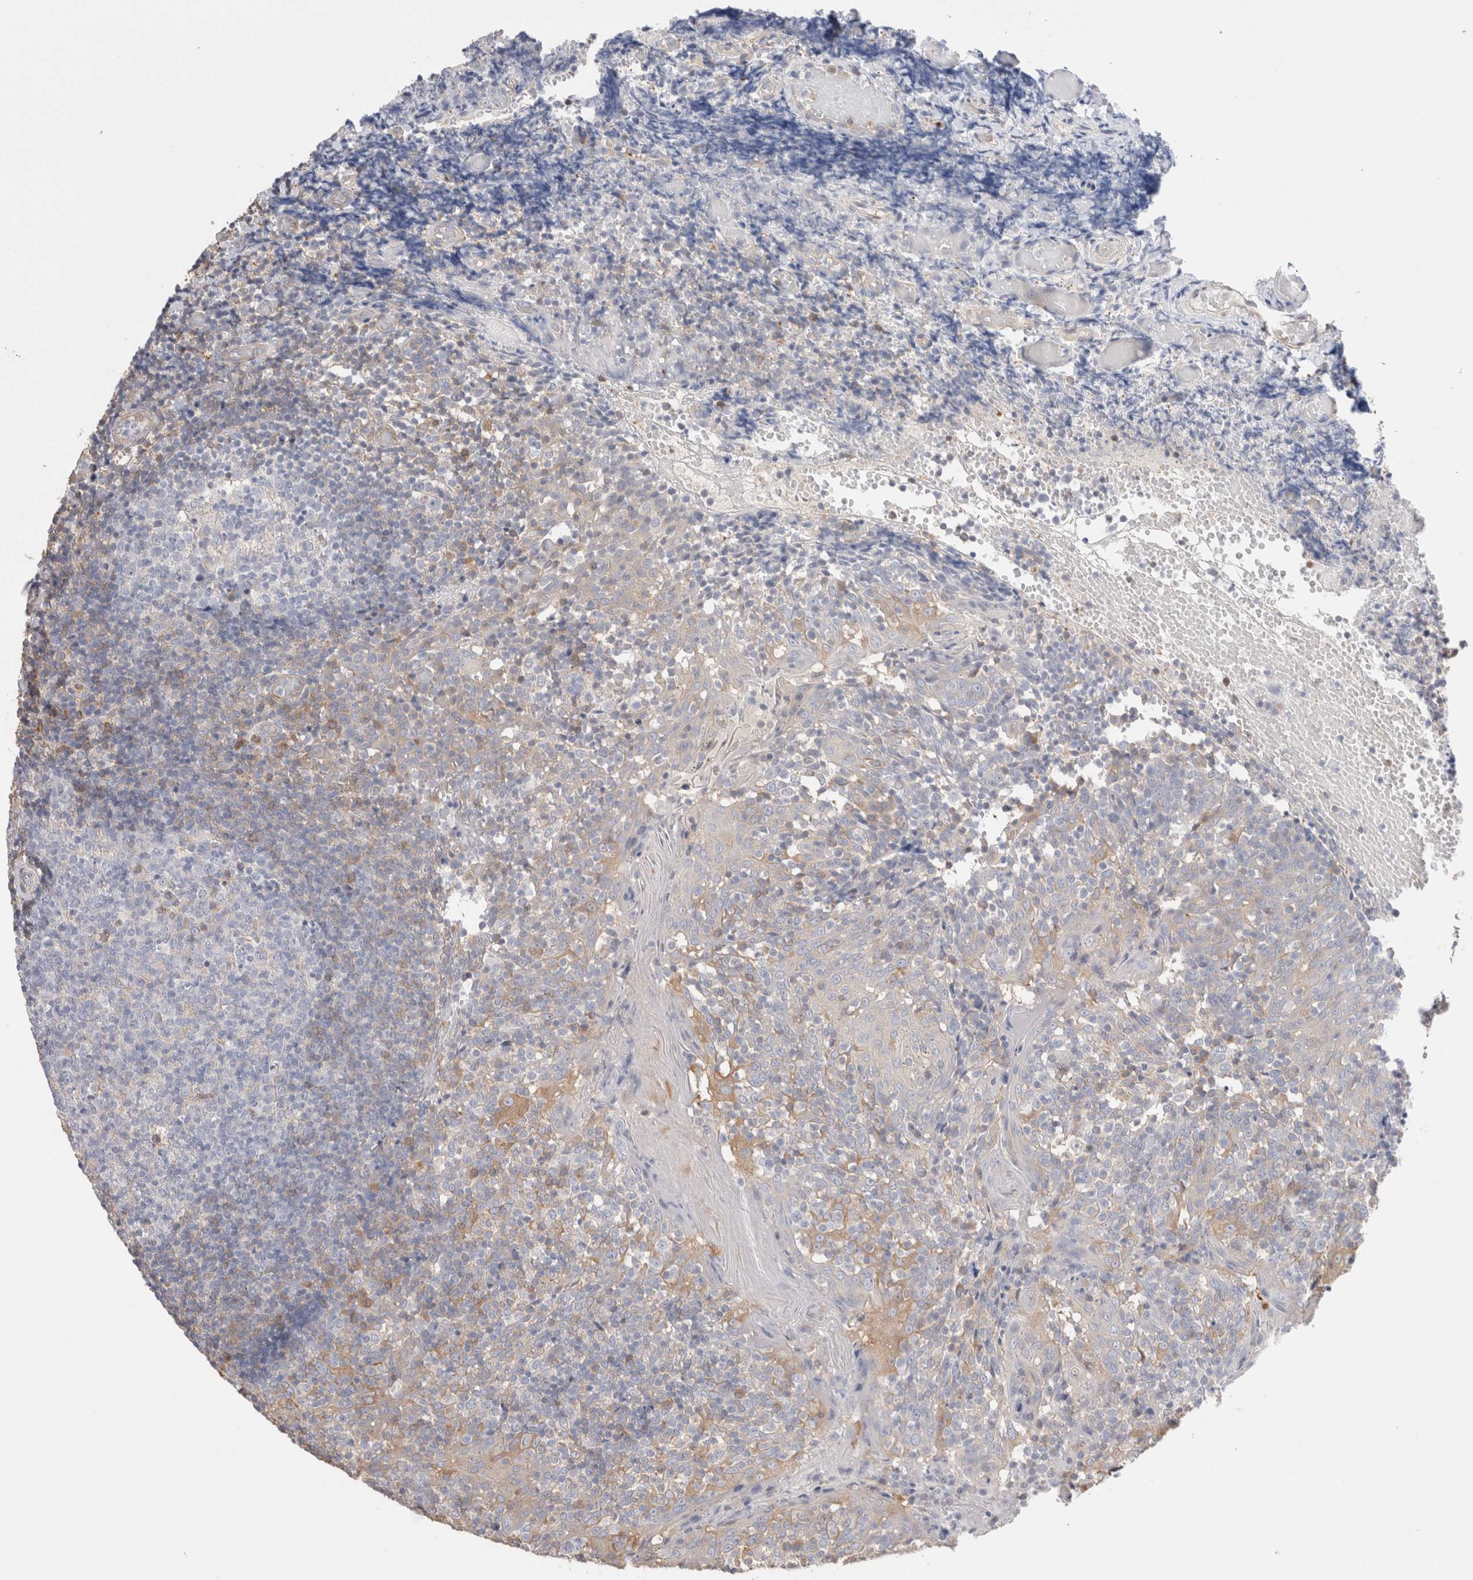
{"staining": {"intensity": "negative", "quantity": "none", "location": "none"}, "tissue": "tonsil", "cell_type": "Germinal center cells", "image_type": "normal", "snomed": [{"axis": "morphology", "description": "Normal tissue, NOS"}, {"axis": "topography", "description": "Tonsil"}], "caption": "Photomicrograph shows no protein staining in germinal center cells of normal tonsil.", "gene": "CAPN2", "patient": {"sex": "female", "age": 19}}